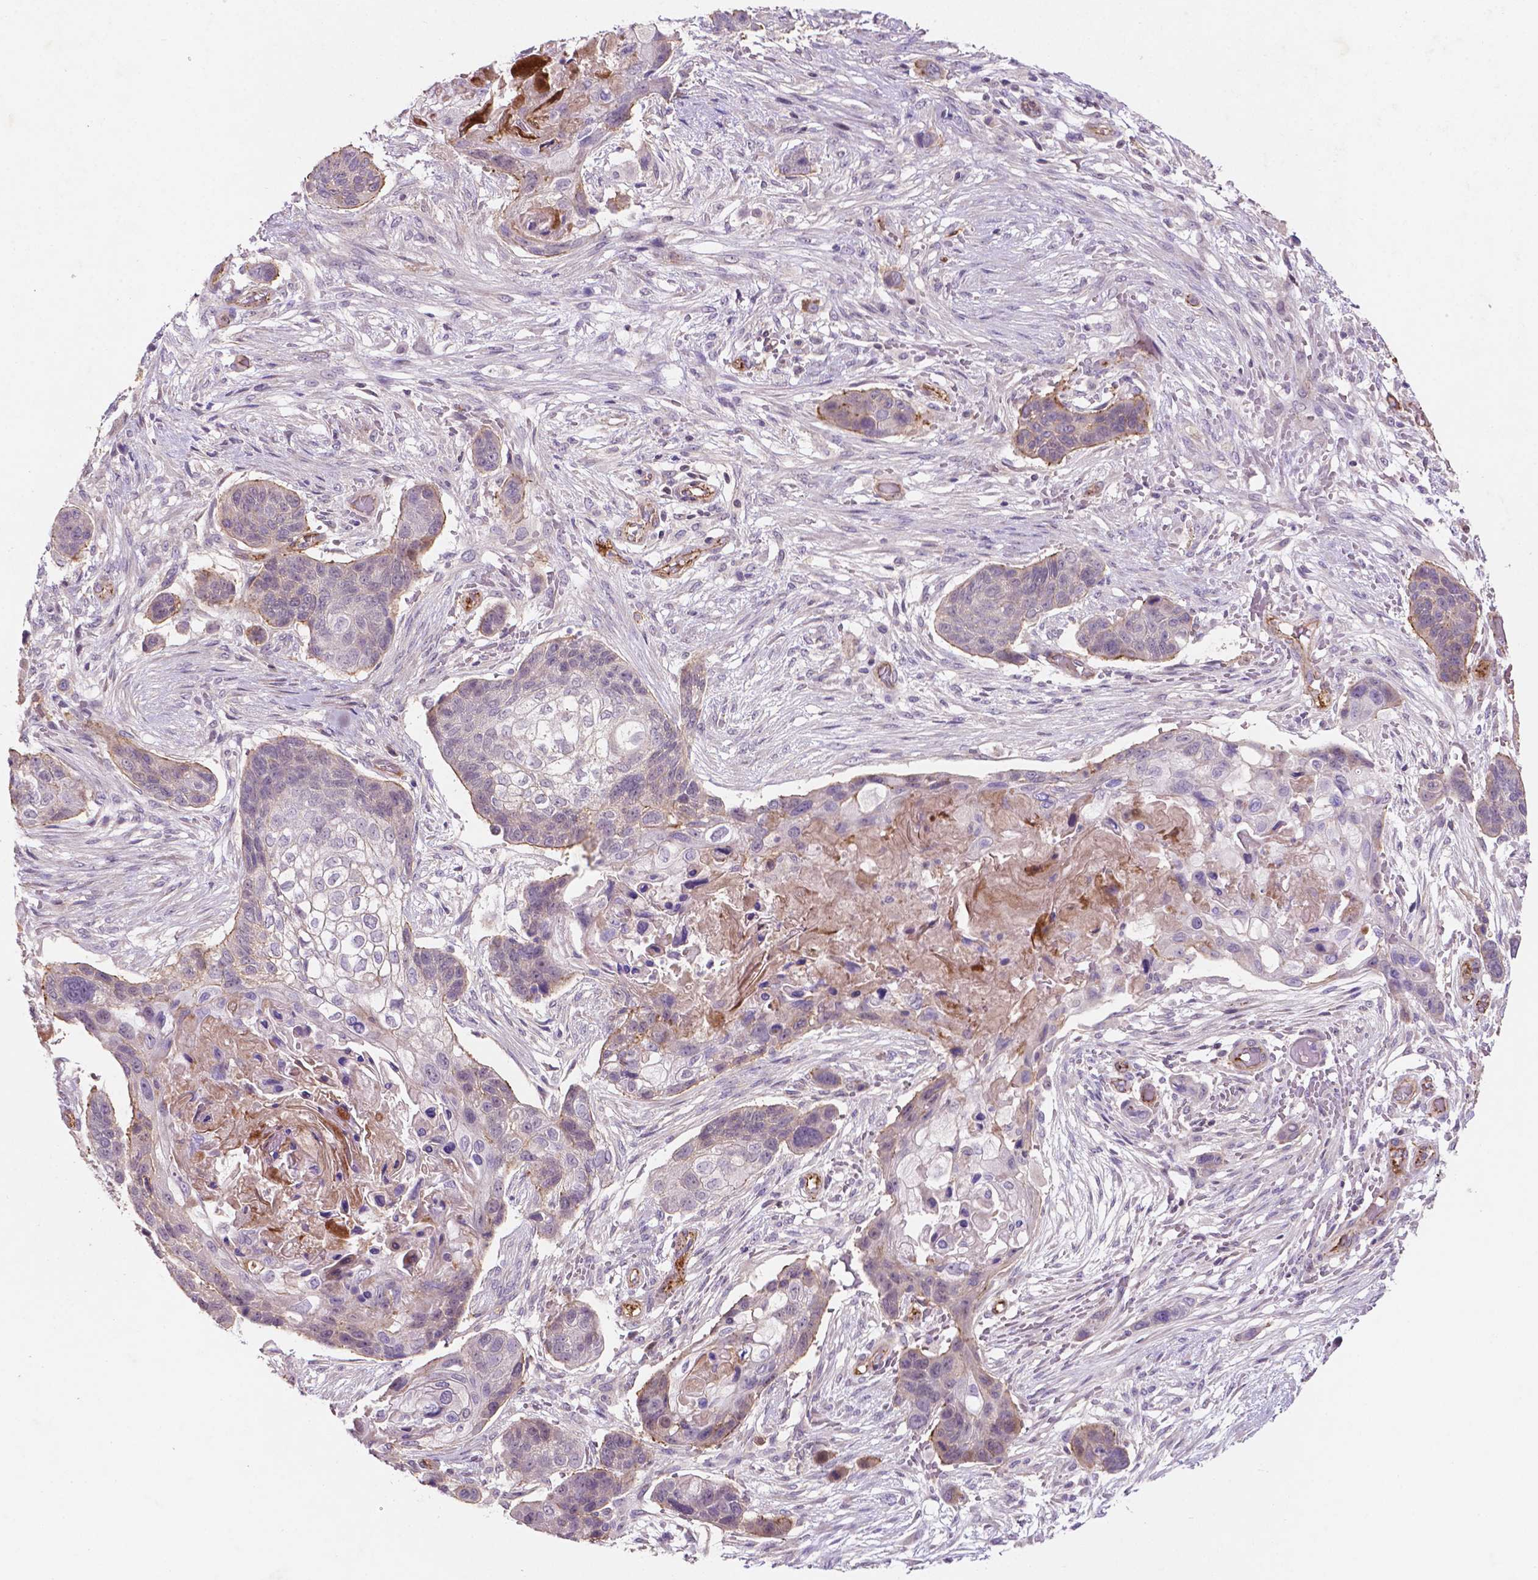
{"staining": {"intensity": "negative", "quantity": "none", "location": "none"}, "tissue": "lung cancer", "cell_type": "Tumor cells", "image_type": "cancer", "snomed": [{"axis": "morphology", "description": "Squamous cell carcinoma, NOS"}, {"axis": "topography", "description": "Lung"}], "caption": "Immunohistochemical staining of lung squamous cell carcinoma exhibits no significant positivity in tumor cells. (Stains: DAB immunohistochemistry with hematoxylin counter stain, Microscopy: brightfield microscopy at high magnification).", "gene": "ARL5C", "patient": {"sex": "male", "age": 69}}